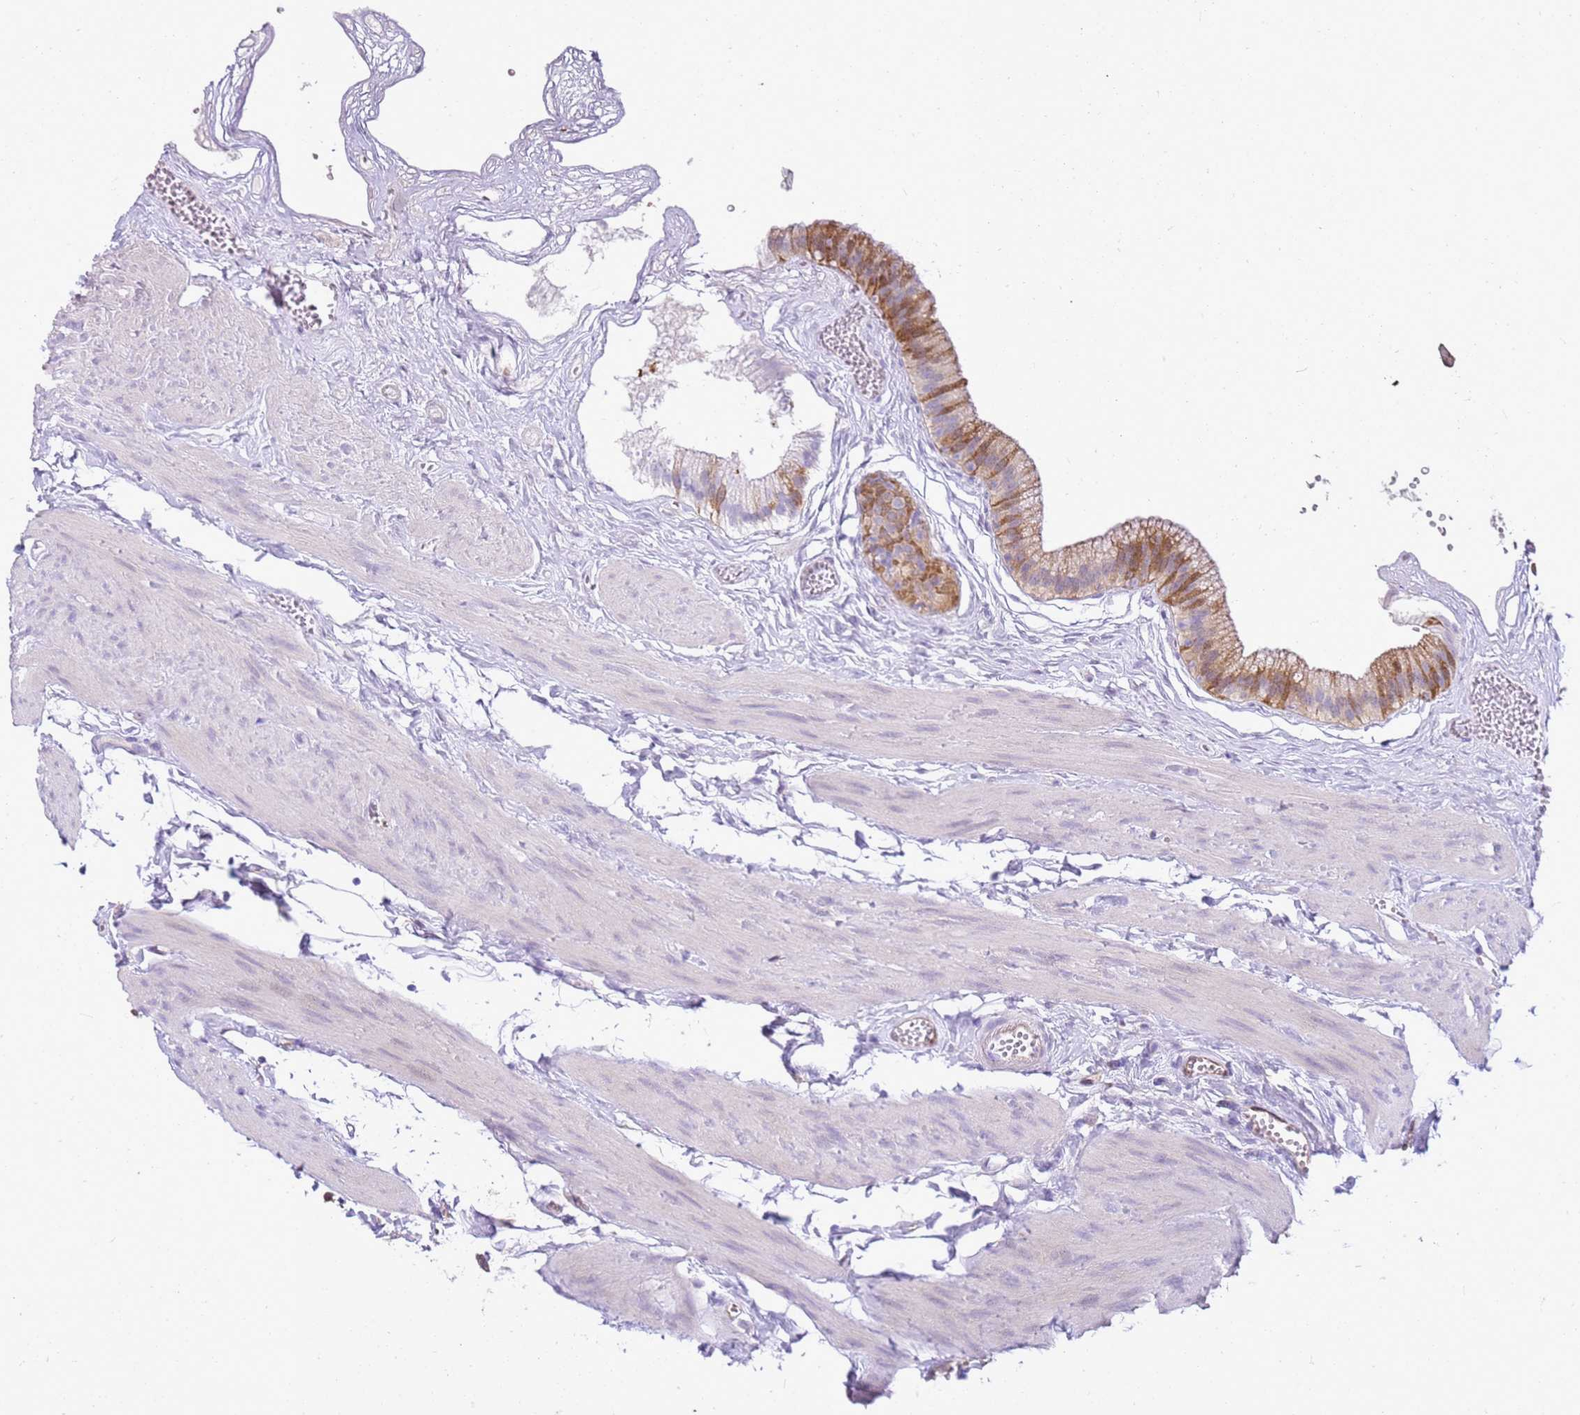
{"staining": {"intensity": "moderate", "quantity": ">75%", "location": "cytoplasmic/membranous"}, "tissue": "gallbladder", "cell_type": "Glandular cells", "image_type": "normal", "snomed": [{"axis": "morphology", "description": "Normal tissue, NOS"}, {"axis": "topography", "description": "Gallbladder"}], "caption": "IHC histopathology image of benign gallbladder: human gallbladder stained using IHC exhibits medium levels of moderate protein expression localized specifically in the cytoplasmic/membranous of glandular cells, appearing as a cytoplasmic/membranous brown color.", "gene": "YWHAE", "patient": {"sex": "female", "age": 54}}